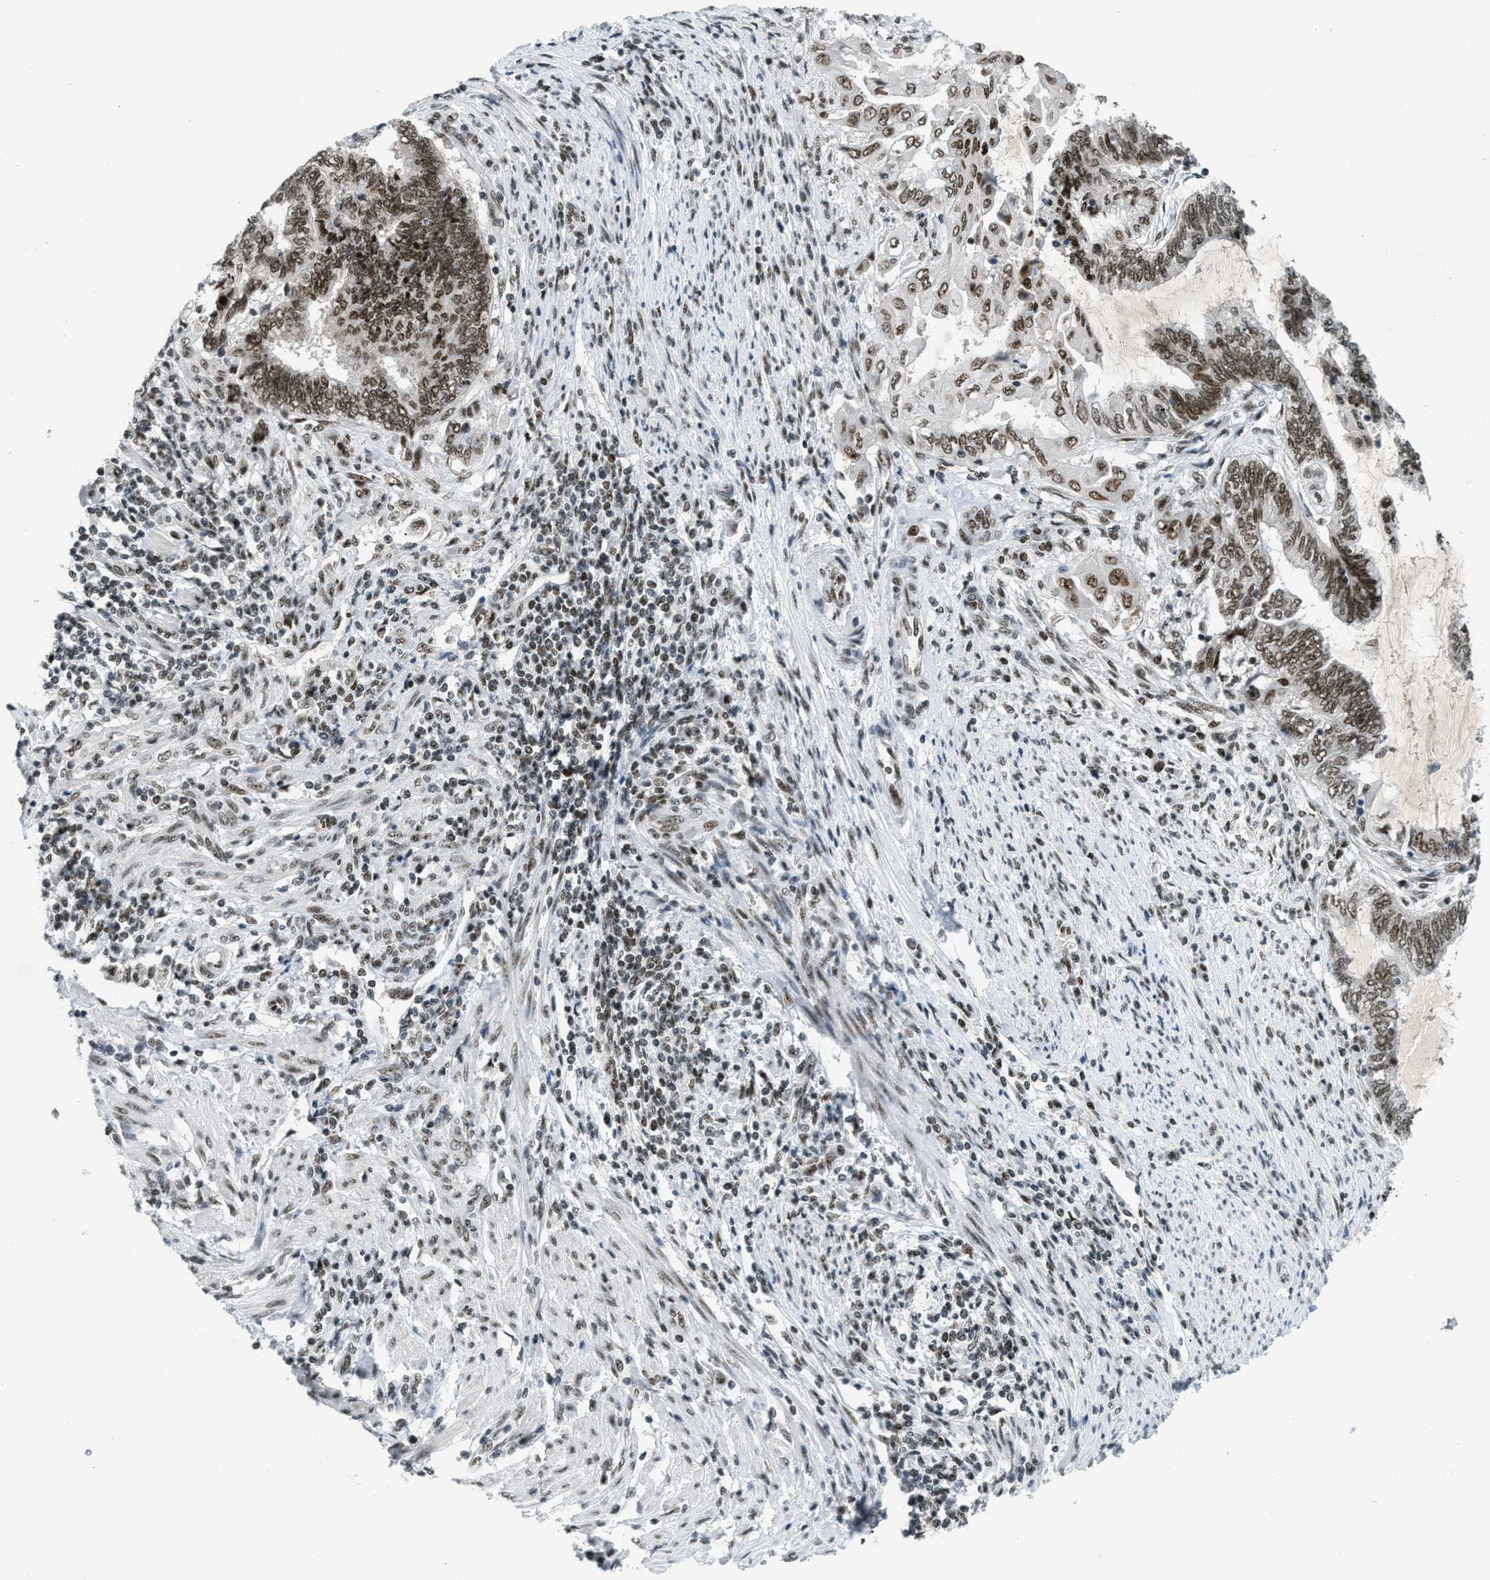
{"staining": {"intensity": "moderate", "quantity": ">75%", "location": "nuclear"}, "tissue": "endometrial cancer", "cell_type": "Tumor cells", "image_type": "cancer", "snomed": [{"axis": "morphology", "description": "Adenocarcinoma, NOS"}, {"axis": "topography", "description": "Uterus"}, {"axis": "topography", "description": "Endometrium"}], "caption": "An image of human endometrial cancer (adenocarcinoma) stained for a protein demonstrates moderate nuclear brown staining in tumor cells.", "gene": "URB1", "patient": {"sex": "female", "age": 70}}